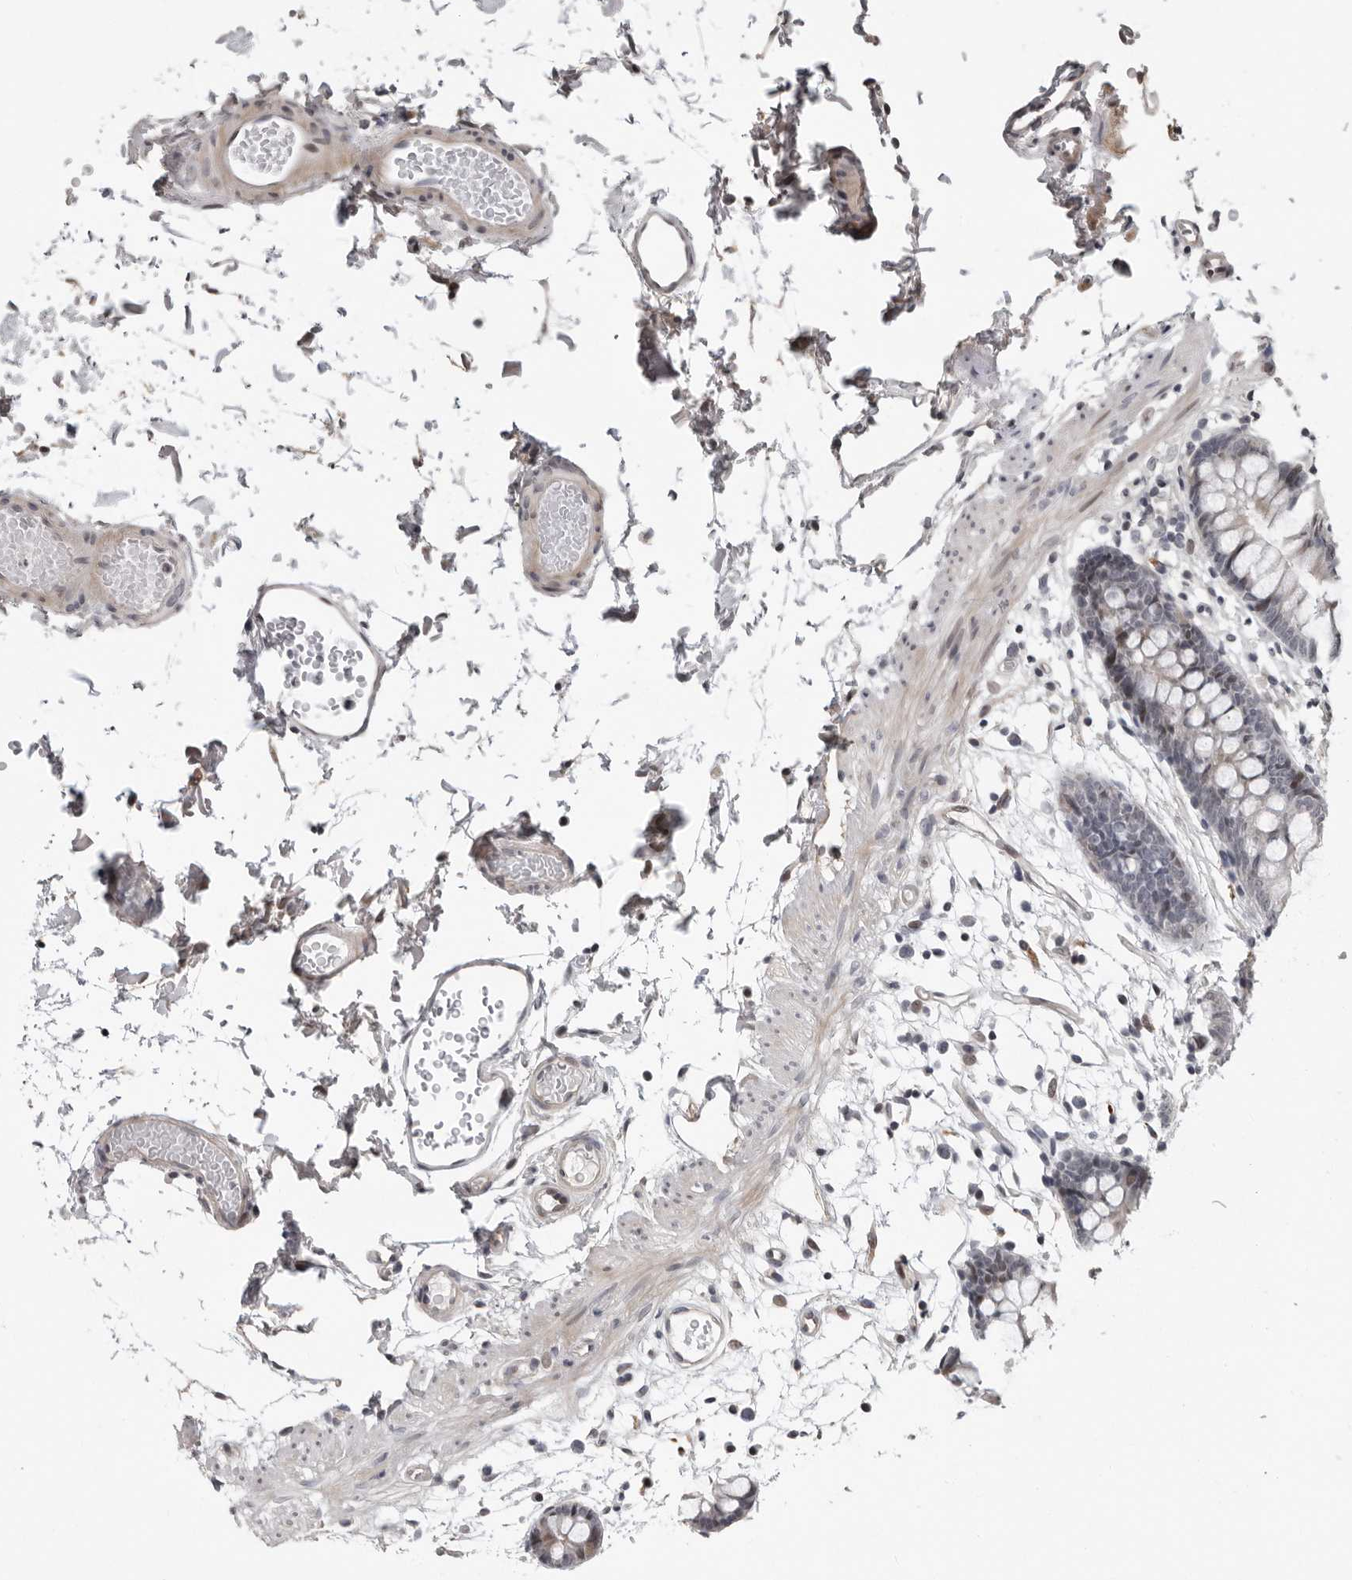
{"staining": {"intensity": "weak", "quantity": "25%-75%", "location": "cytoplasmic/membranous"}, "tissue": "colon", "cell_type": "Endothelial cells", "image_type": "normal", "snomed": [{"axis": "morphology", "description": "Normal tissue, NOS"}, {"axis": "topography", "description": "Colon"}], "caption": "Protein expression analysis of normal colon exhibits weak cytoplasmic/membranous positivity in about 25%-75% of endothelial cells.", "gene": "PRRX2", "patient": {"sex": "male", "age": 56}}